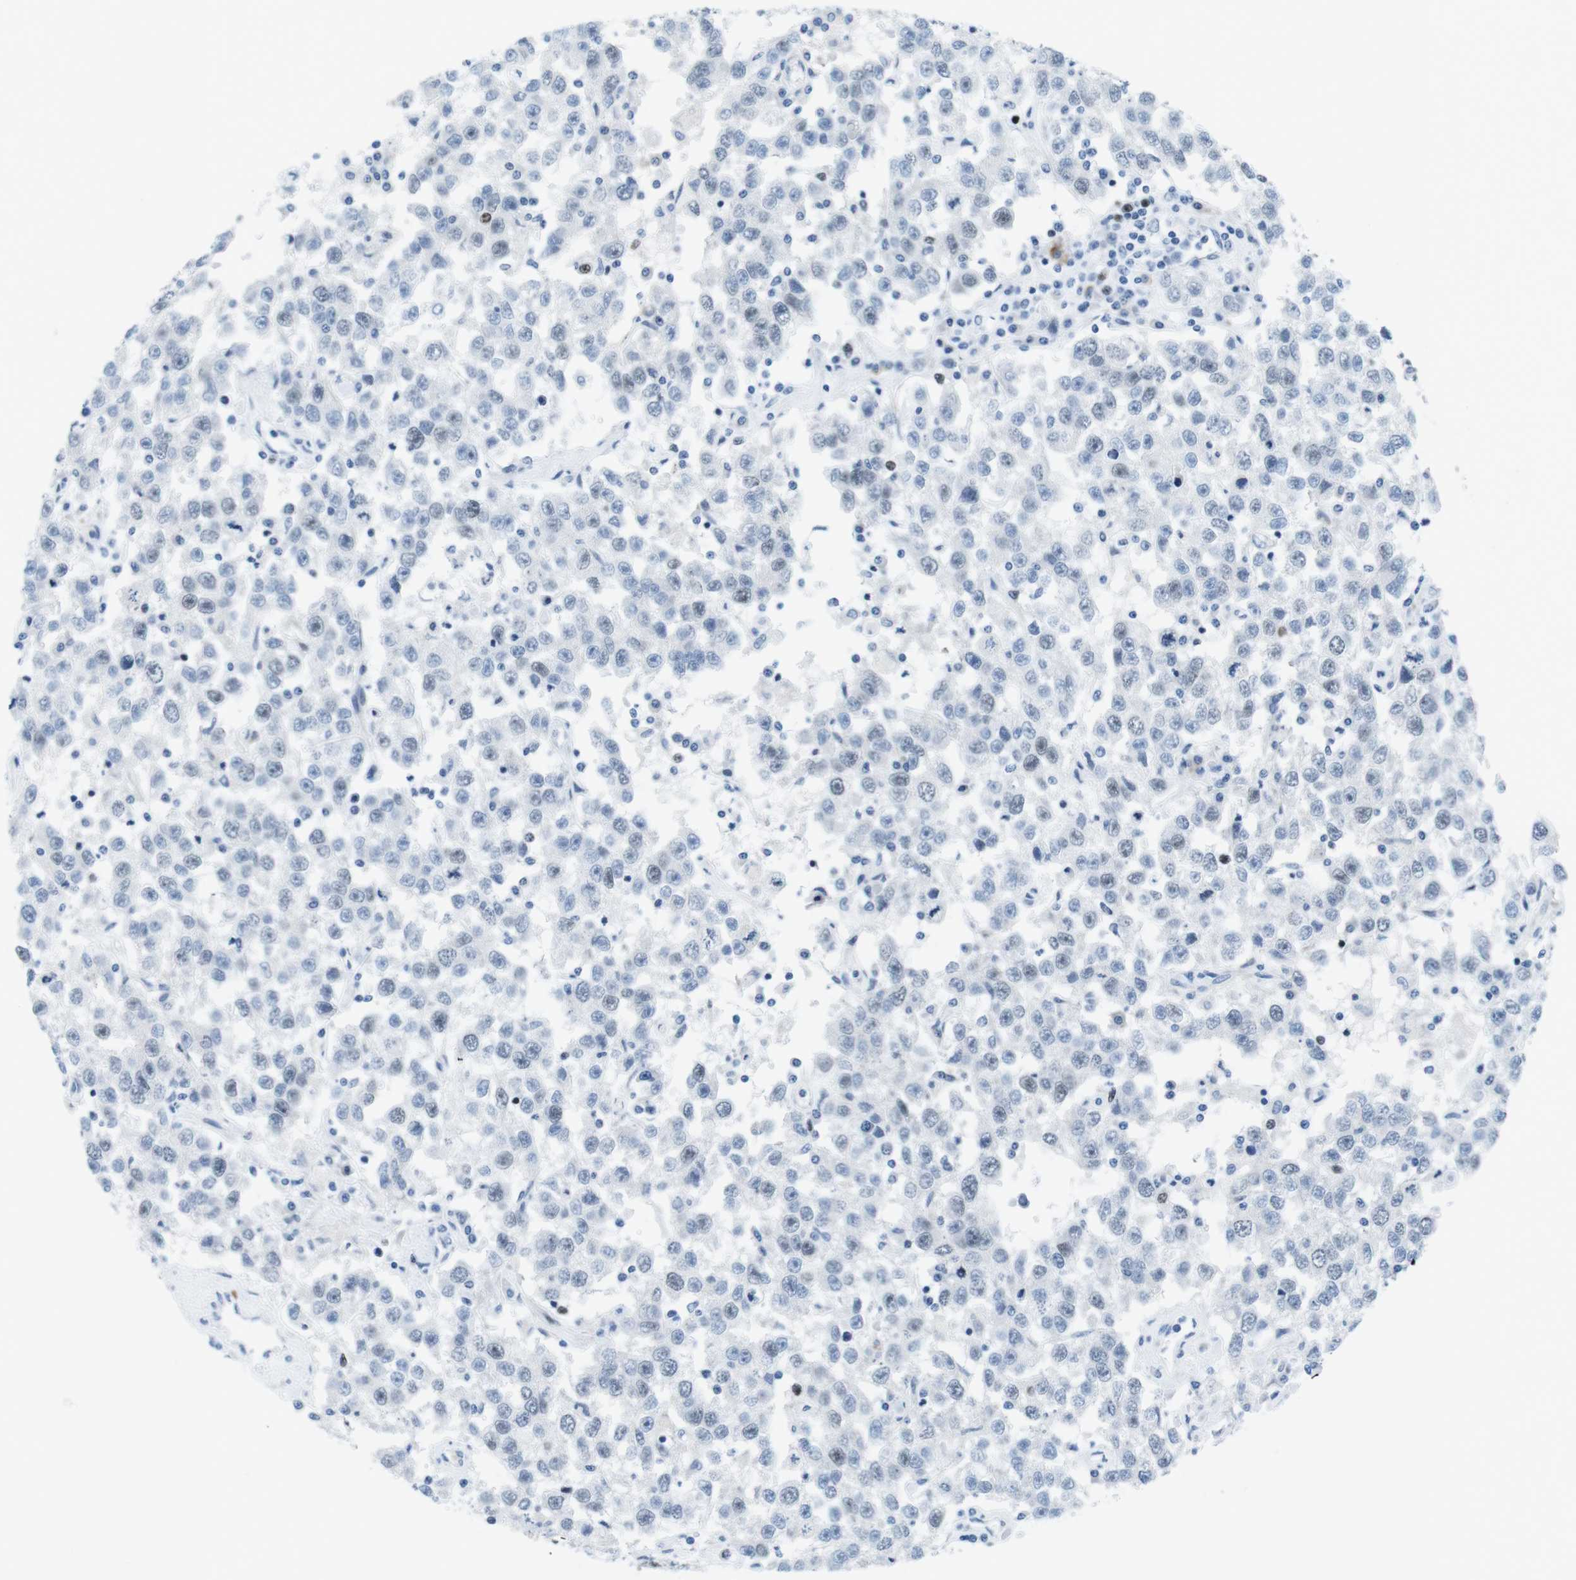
{"staining": {"intensity": "negative", "quantity": "none", "location": "none"}, "tissue": "testis cancer", "cell_type": "Tumor cells", "image_type": "cancer", "snomed": [{"axis": "morphology", "description": "Seminoma, NOS"}, {"axis": "topography", "description": "Testis"}], "caption": "This is an immunohistochemistry histopathology image of testis cancer. There is no positivity in tumor cells.", "gene": "CHAF1A", "patient": {"sex": "male", "age": 41}}